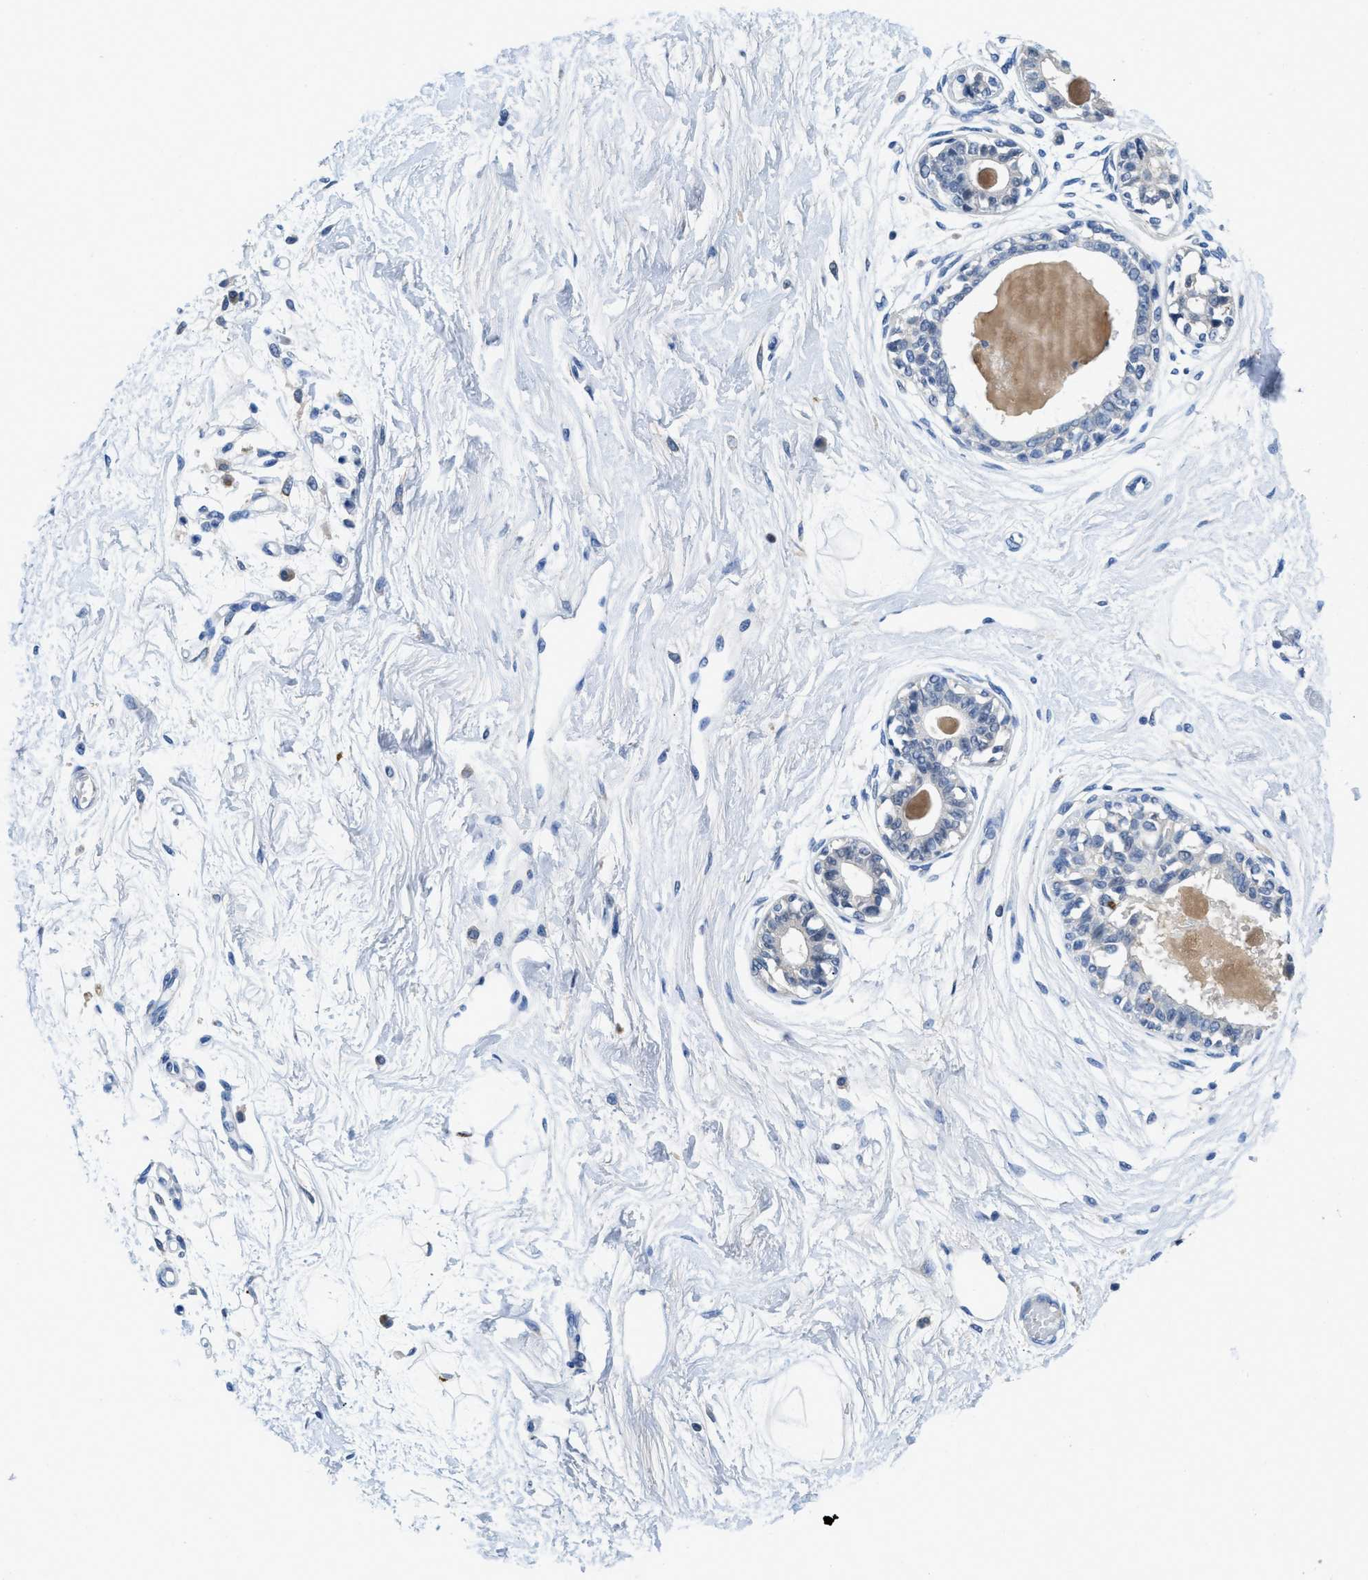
{"staining": {"intensity": "negative", "quantity": "none", "location": "none"}, "tissue": "breast", "cell_type": "Adipocytes", "image_type": "normal", "snomed": [{"axis": "morphology", "description": "Normal tissue, NOS"}, {"axis": "topography", "description": "Breast"}], "caption": "High power microscopy micrograph of an immunohistochemistry micrograph of unremarkable breast, revealing no significant expression in adipocytes.", "gene": "TSPAN3", "patient": {"sex": "female", "age": 45}}